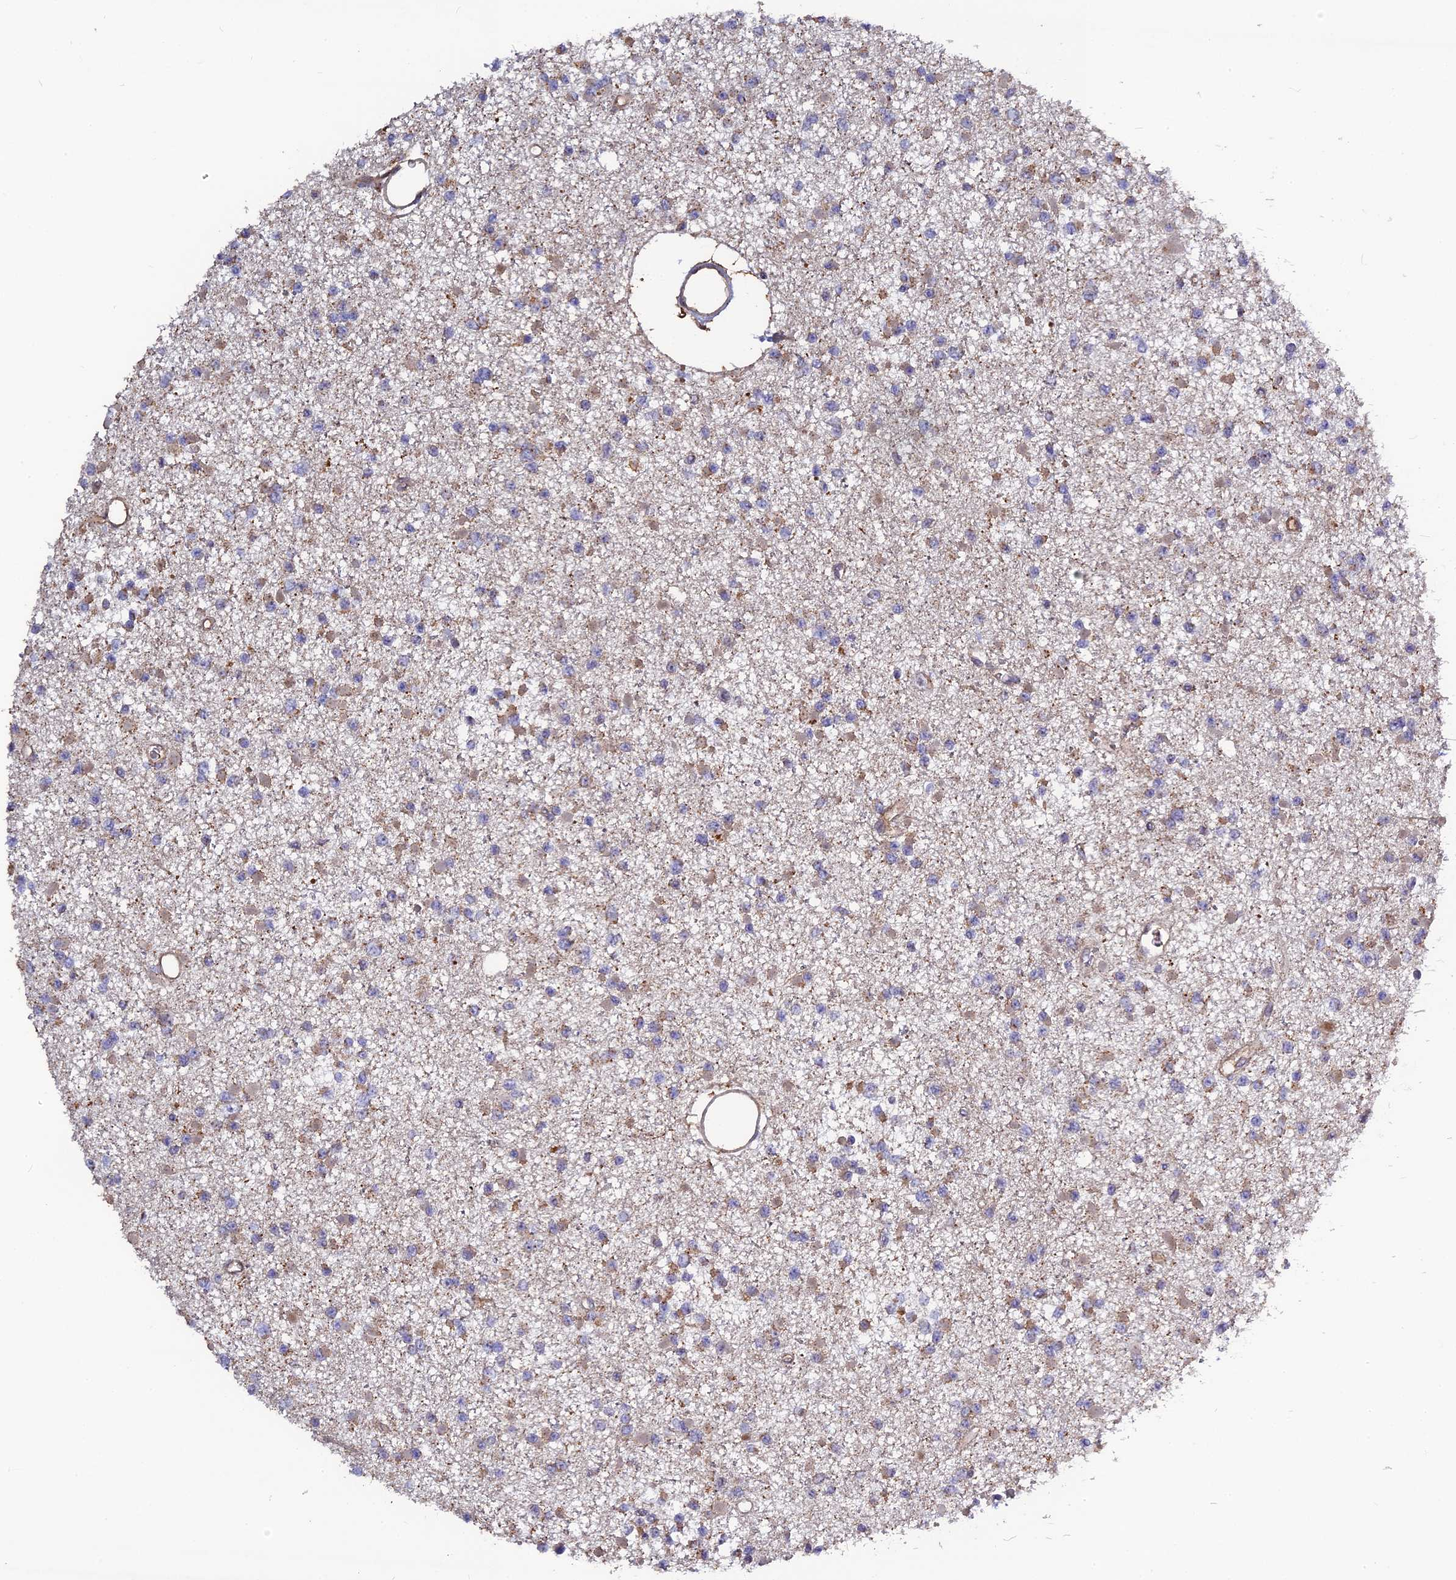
{"staining": {"intensity": "weak", "quantity": "<25%", "location": "cytoplasmic/membranous"}, "tissue": "glioma", "cell_type": "Tumor cells", "image_type": "cancer", "snomed": [{"axis": "morphology", "description": "Glioma, malignant, Low grade"}, {"axis": "topography", "description": "Brain"}], "caption": "Tumor cells show no significant staining in malignant glioma (low-grade). The staining was performed using DAB to visualize the protein expression in brown, while the nuclei were stained in blue with hematoxylin (Magnification: 20x).", "gene": "RPIA", "patient": {"sex": "female", "age": 22}}